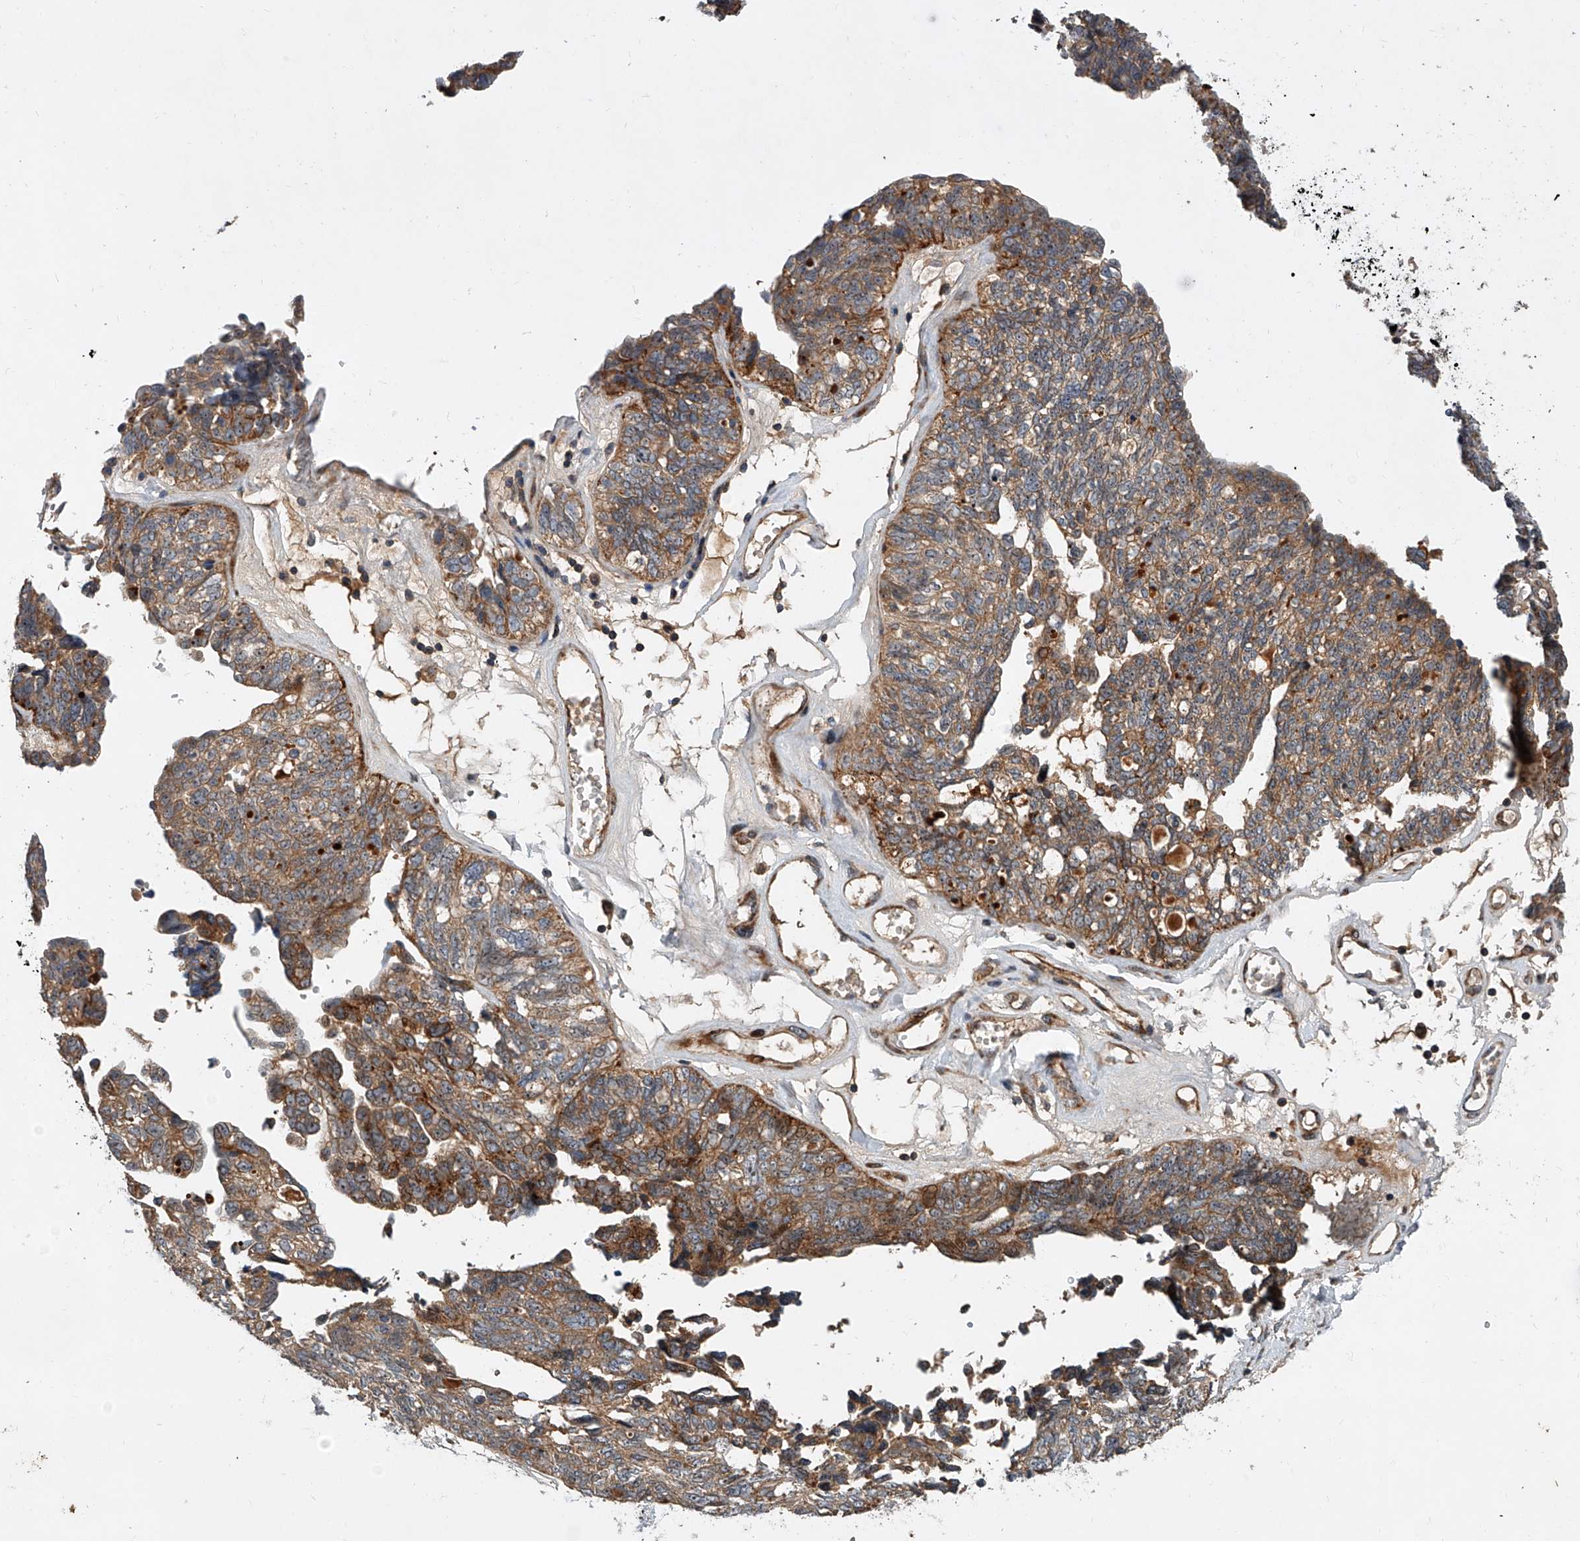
{"staining": {"intensity": "moderate", "quantity": ">75%", "location": "cytoplasmic/membranous"}, "tissue": "ovarian cancer", "cell_type": "Tumor cells", "image_type": "cancer", "snomed": [{"axis": "morphology", "description": "Cystadenocarcinoma, serous, NOS"}, {"axis": "topography", "description": "Ovary"}], "caption": "Human ovarian cancer stained with a protein marker displays moderate staining in tumor cells.", "gene": "USP47", "patient": {"sex": "female", "age": 79}}